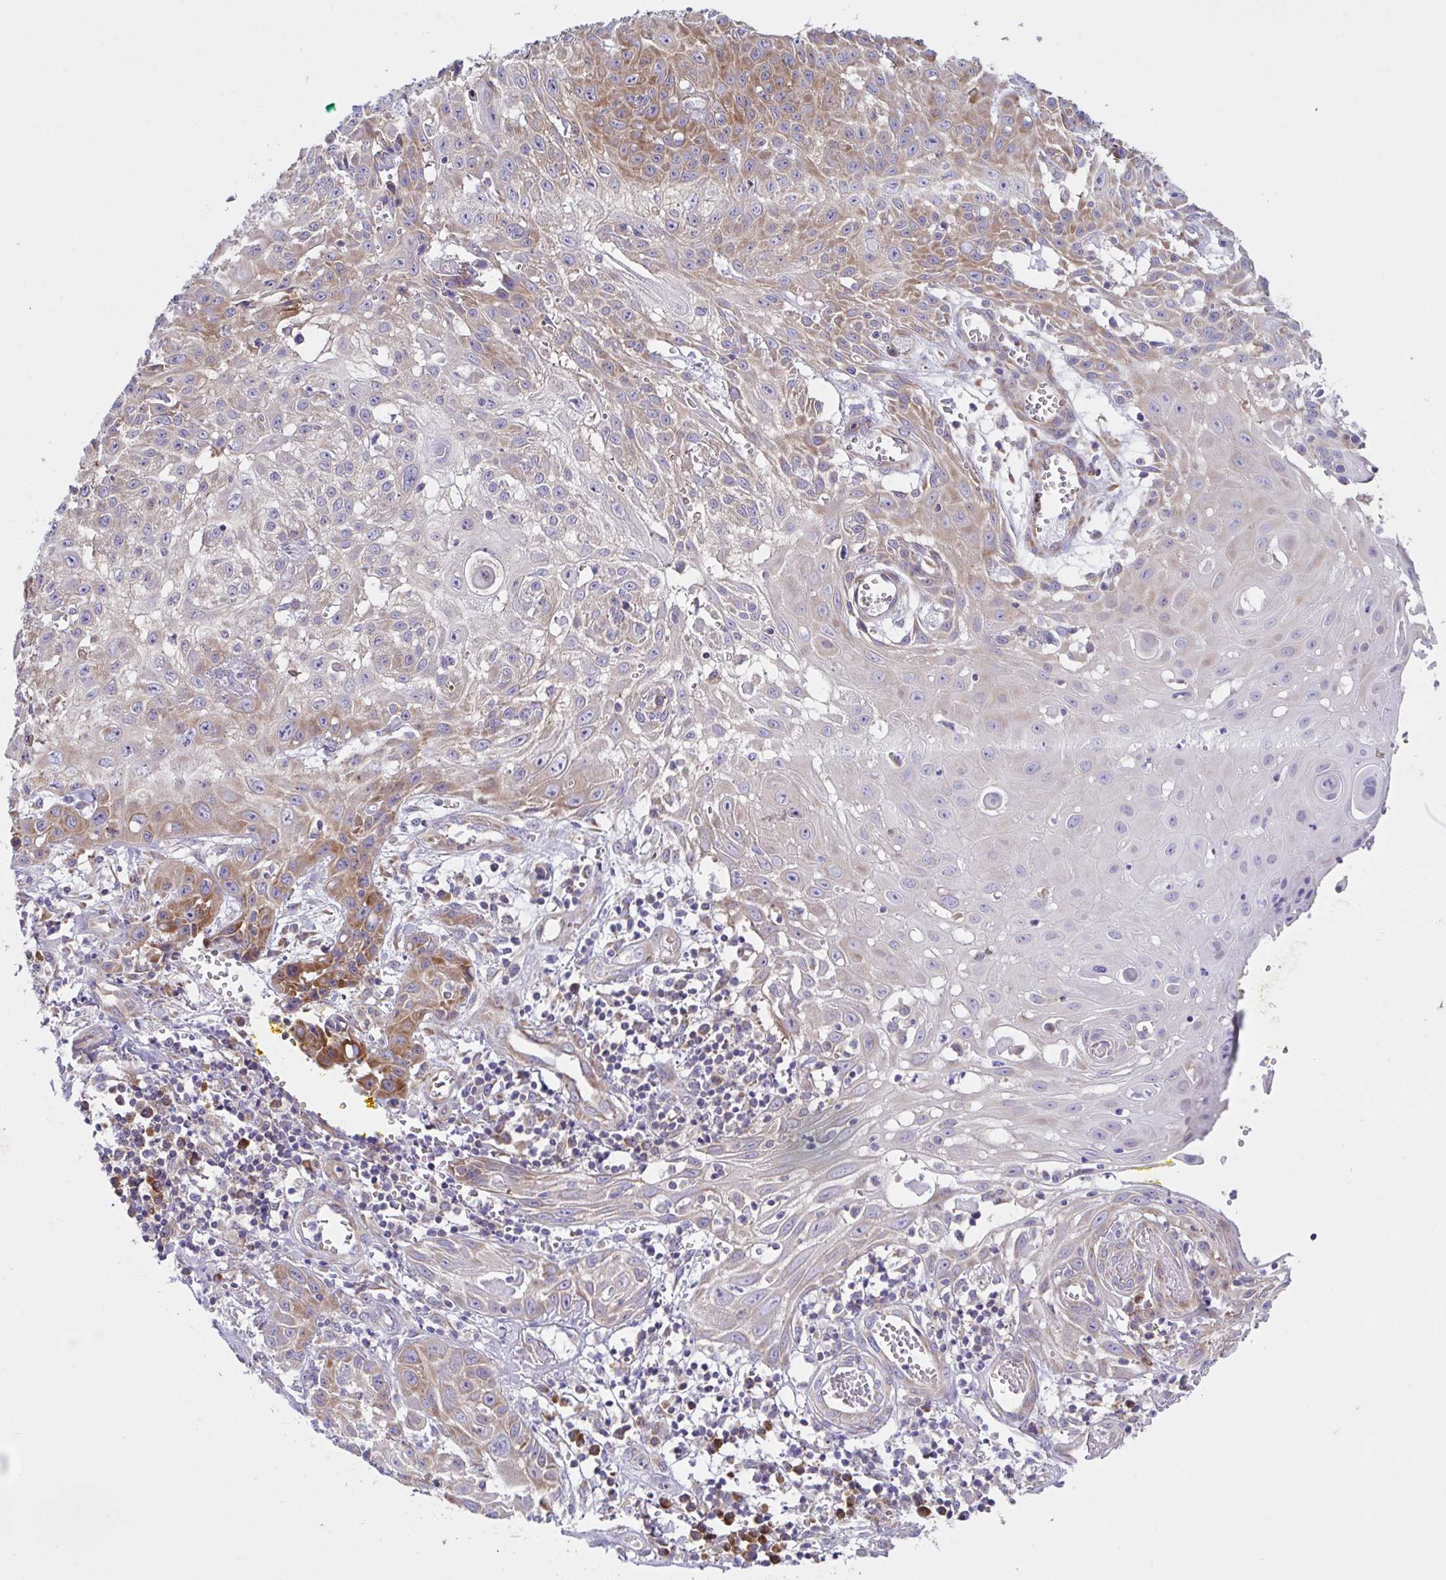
{"staining": {"intensity": "moderate", "quantity": "<25%", "location": "cytoplasmic/membranous"}, "tissue": "skin cancer", "cell_type": "Tumor cells", "image_type": "cancer", "snomed": [{"axis": "morphology", "description": "Squamous cell carcinoma, NOS"}, {"axis": "topography", "description": "Skin"}, {"axis": "topography", "description": "Vulva"}], "caption": "Immunohistochemical staining of human skin cancer shows low levels of moderate cytoplasmic/membranous positivity in approximately <25% of tumor cells. The protein is stained brown, and the nuclei are stained in blue (DAB IHC with brightfield microscopy, high magnification).", "gene": "FAU", "patient": {"sex": "female", "age": 71}}